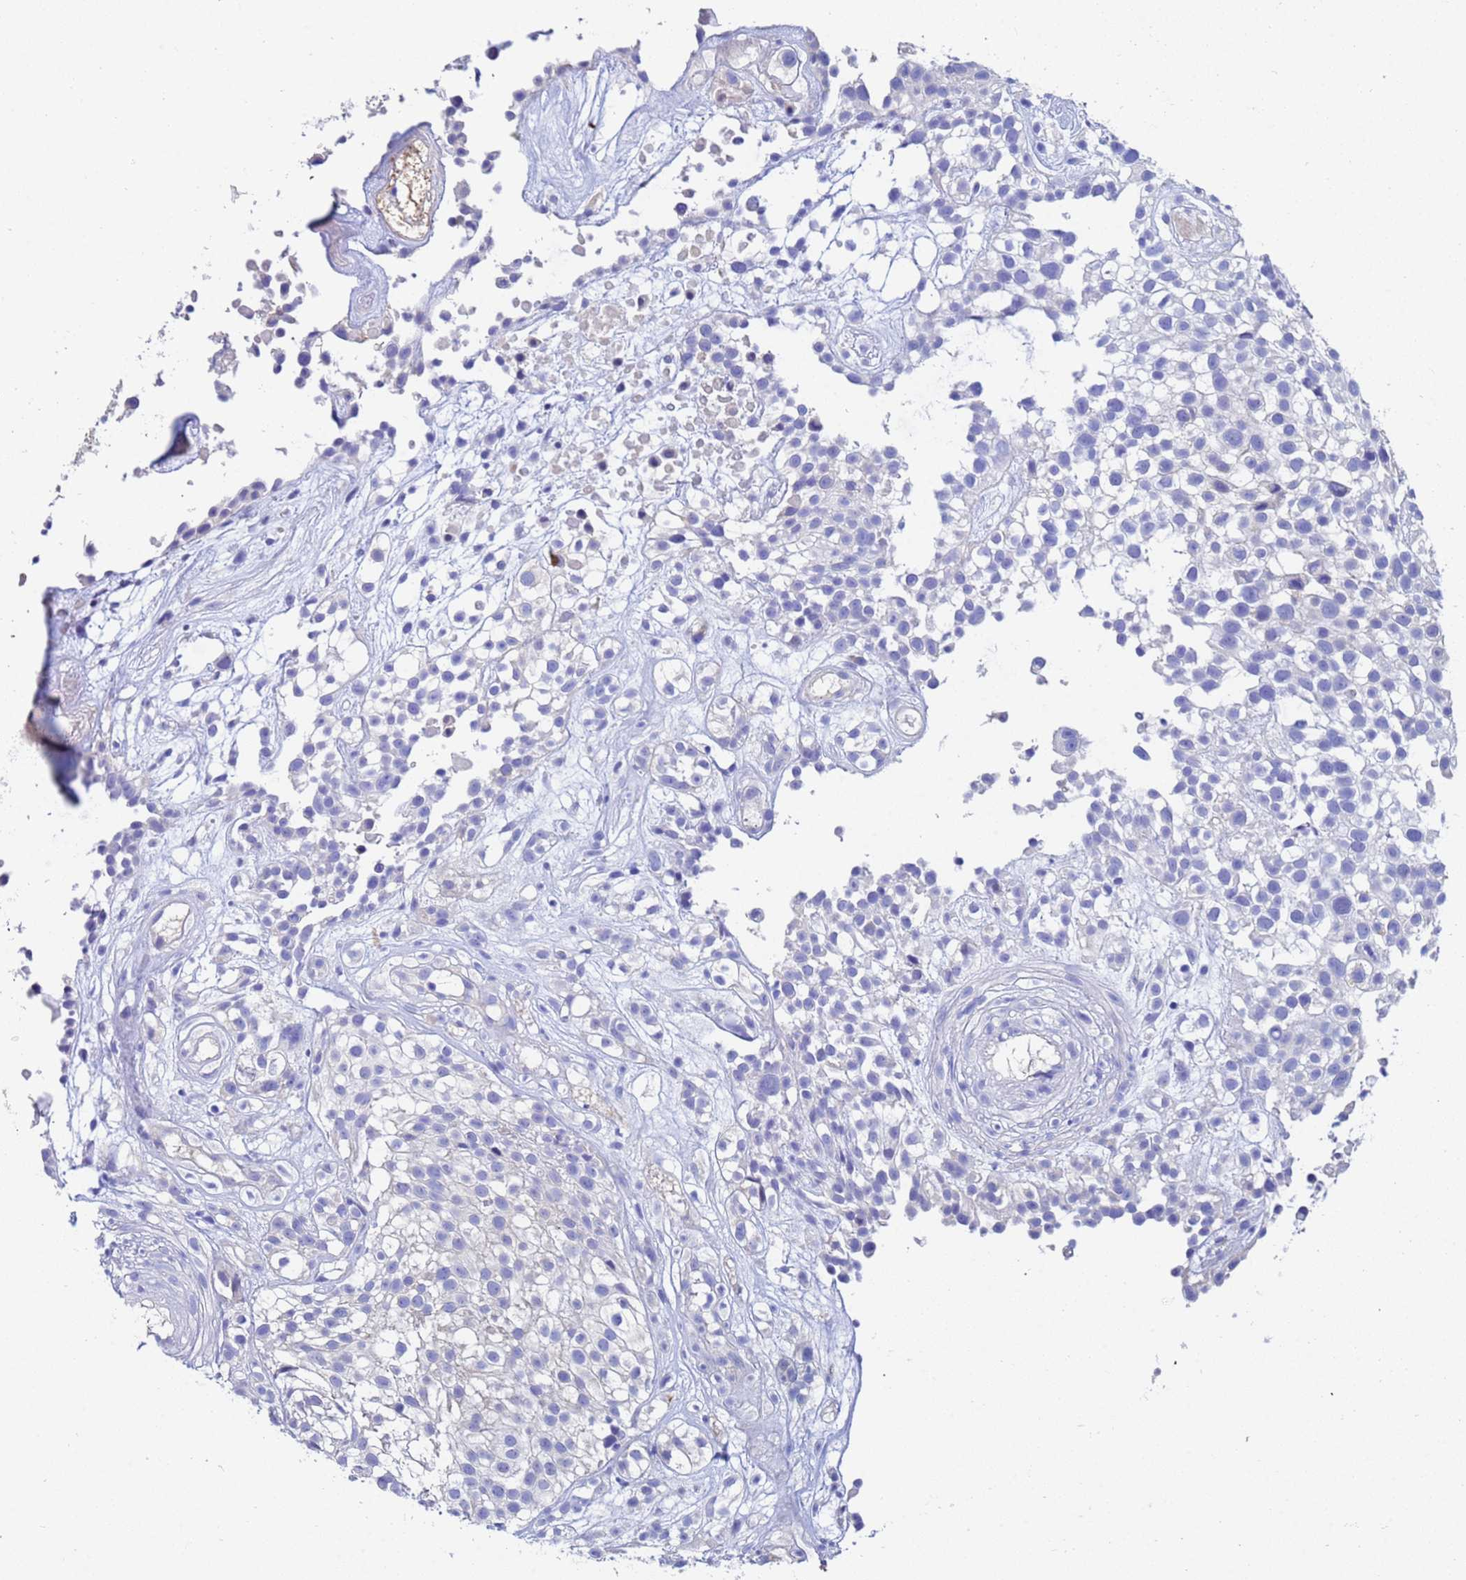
{"staining": {"intensity": "negative", "quantity": "none", "location": "none"}, "tissue": "urothelial cancer", "cell_type": "Tumor cells", "image_type": "cancer", "snomed": [{"axis": "morphology", "description": "Urothelial carcinoma, High grade"}, {"axis": "topography", "description": "Urinary bladder"}], "caption": "Urothelial cancer was stained to show a protein in brown. There is no significant staining in tumor cells.", "gene": "UBE2O", "patient": {"sex": "male", "age": 56}}